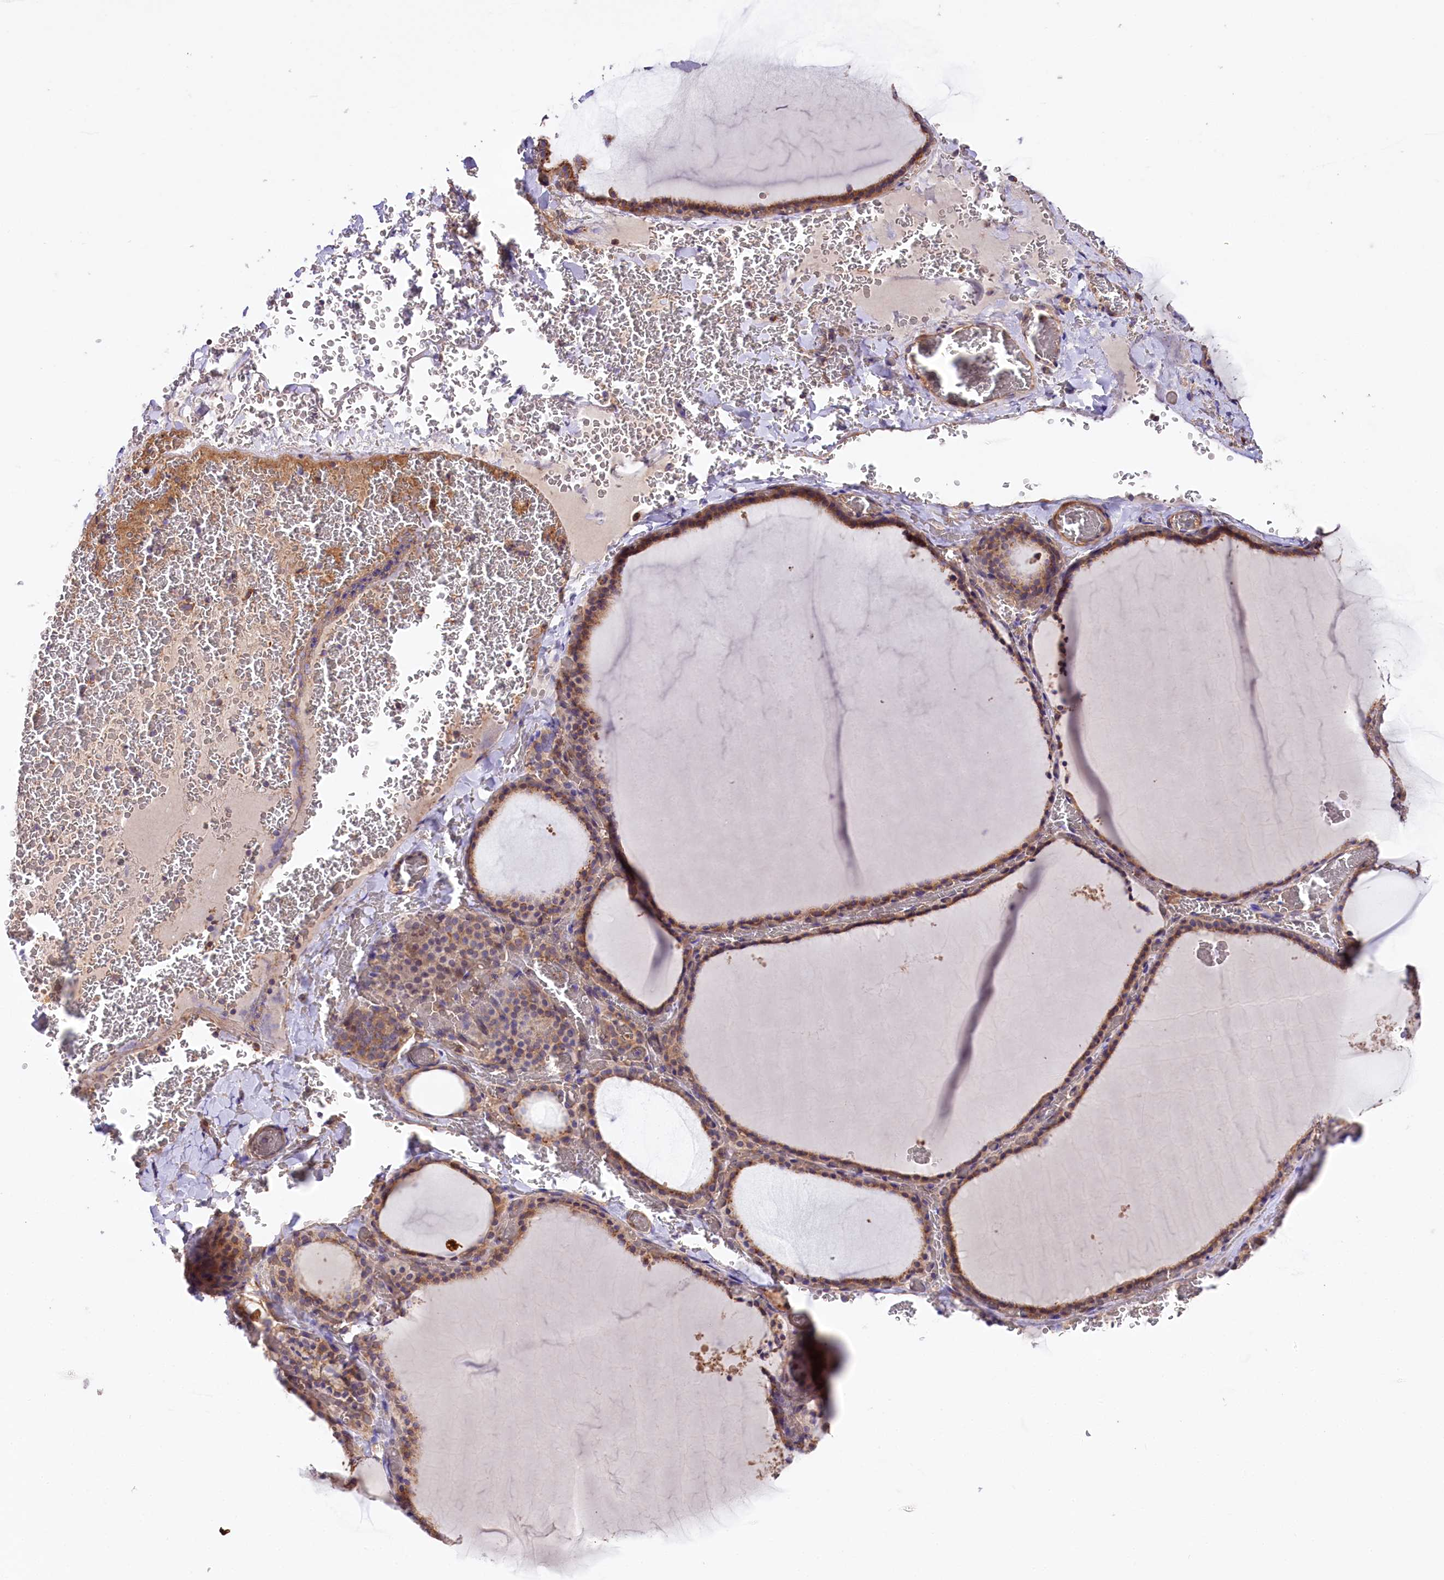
{"staining": {"intensity": "moderate", "quantity": ">75%", "location": "cytoplasmic/membranous"}, "tissue": "thyroid gland", "cell_type": "Glandular cells", "image_type": "normal", "snomed": [{"axis": "morphology", "description": "Normal tissue, NOS"}, {"axis": "topography", "description": "Thyroid gland"}], "caption": "This is an image of IHC staining of benign thyroid gland, which shows moderate staining in the cytoplasmic/membranous of glandular cells.", "gene": "CEP295", "patient": {"sex": "female", "age": 39}}